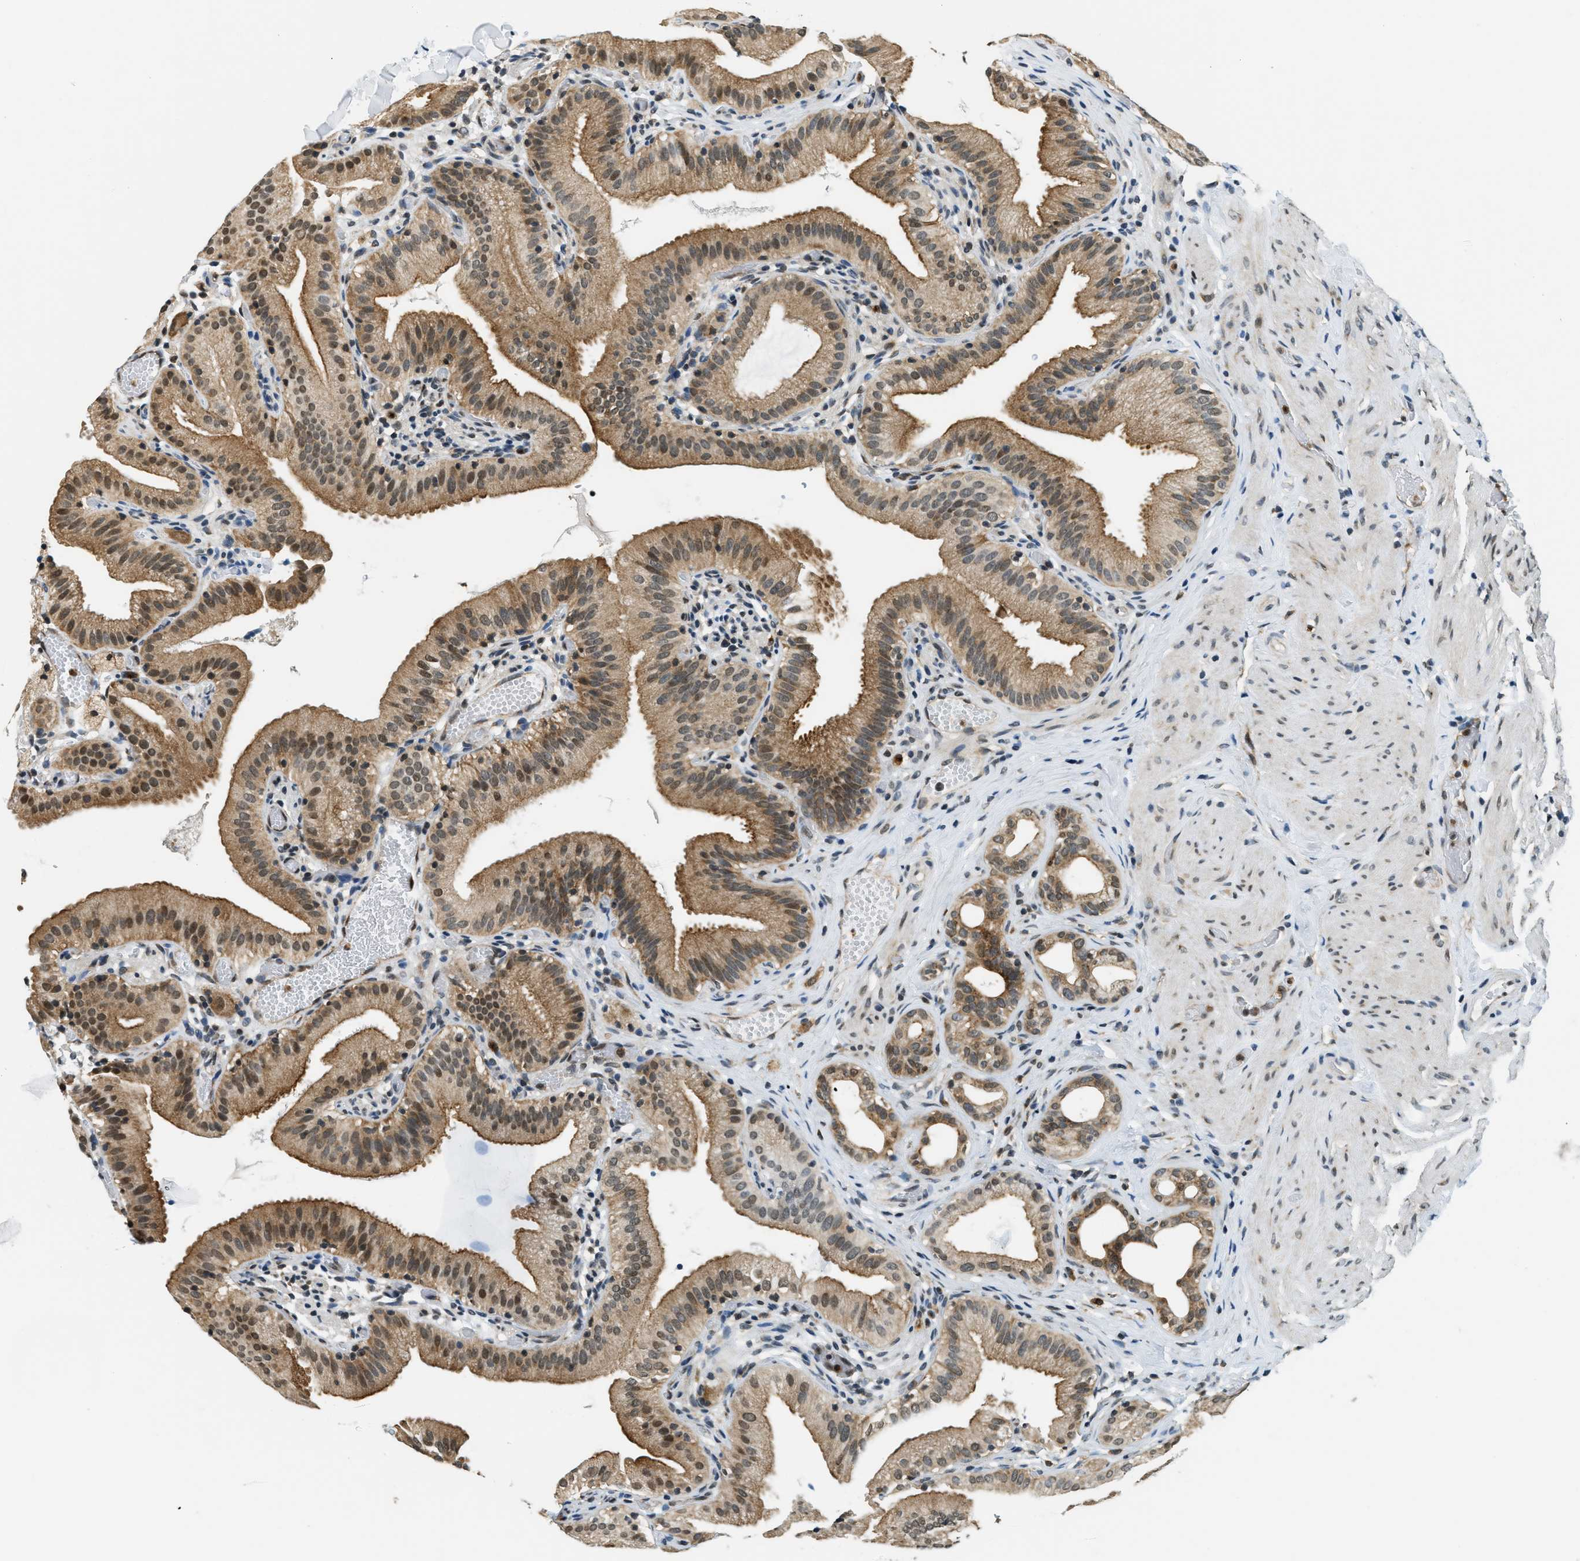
{"staining": {"intensity": "moderate", "quantity": "25%-75%", "location": "cytoplasmic/membranous,nuclear"}, "tissue": "gallbladder", "cell_type": "Glandular cells", "image_type": "normal", "snomed": [{"axis": "morphology", "description": "Normal tissue, NOS"}, {"axis": "topography", "description": "Gallbladder"}], "caption": "Immunohistochemistry (IHC) (DAB (3,3'-diaminobenzidine)) staining of normal human gallbladder demonstrates moderate cytoplasmic/membranous,nuclear protein positivity in about 25%-75% of glandular cells.", "gene": "RAB11FIP1", "patient": {"sex": "male", "age": 54}}